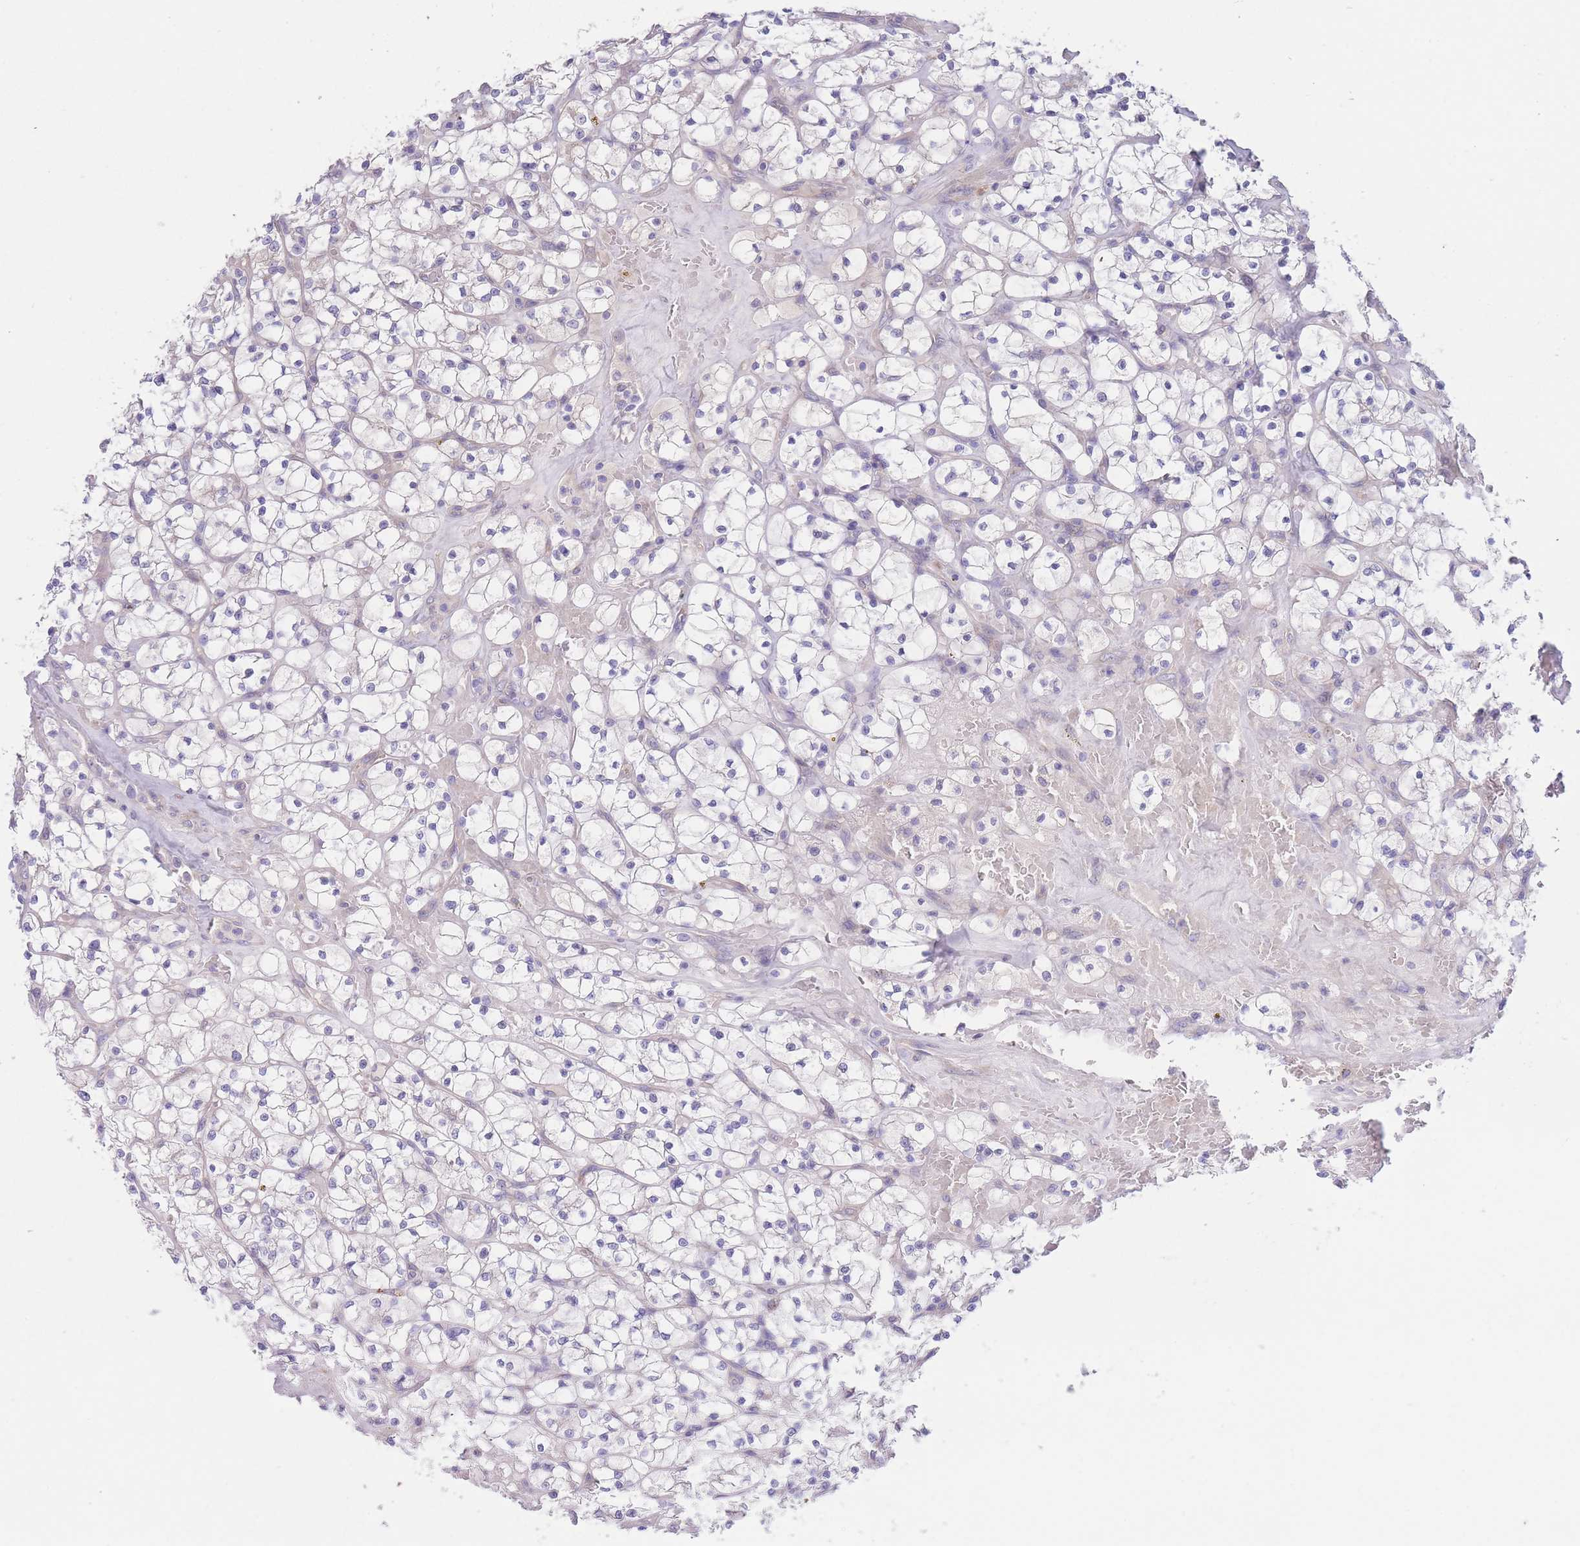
{"staining": {"intensity": "negative", "quantity": "none", "location": "none"}, "tissue": "renal cancer", "cell_type": "Tumor cells", "image_type": "cancer", "snomed": [{"axis": "morphology", "description": "Adenocarcinoma, NOS"}, {"axis": "topography", "description": "Kidney"}], "caption": "DAB immunohistochemical staining of human adenocarcinoma (renal) reveals no significant staining in tumor cells. (DAB immunohistochemistry (IHC) visualized using brightfield microscopy, high magnification).", "gene": "ZNF281", "patient": {"sex": "female", "age": 64}}